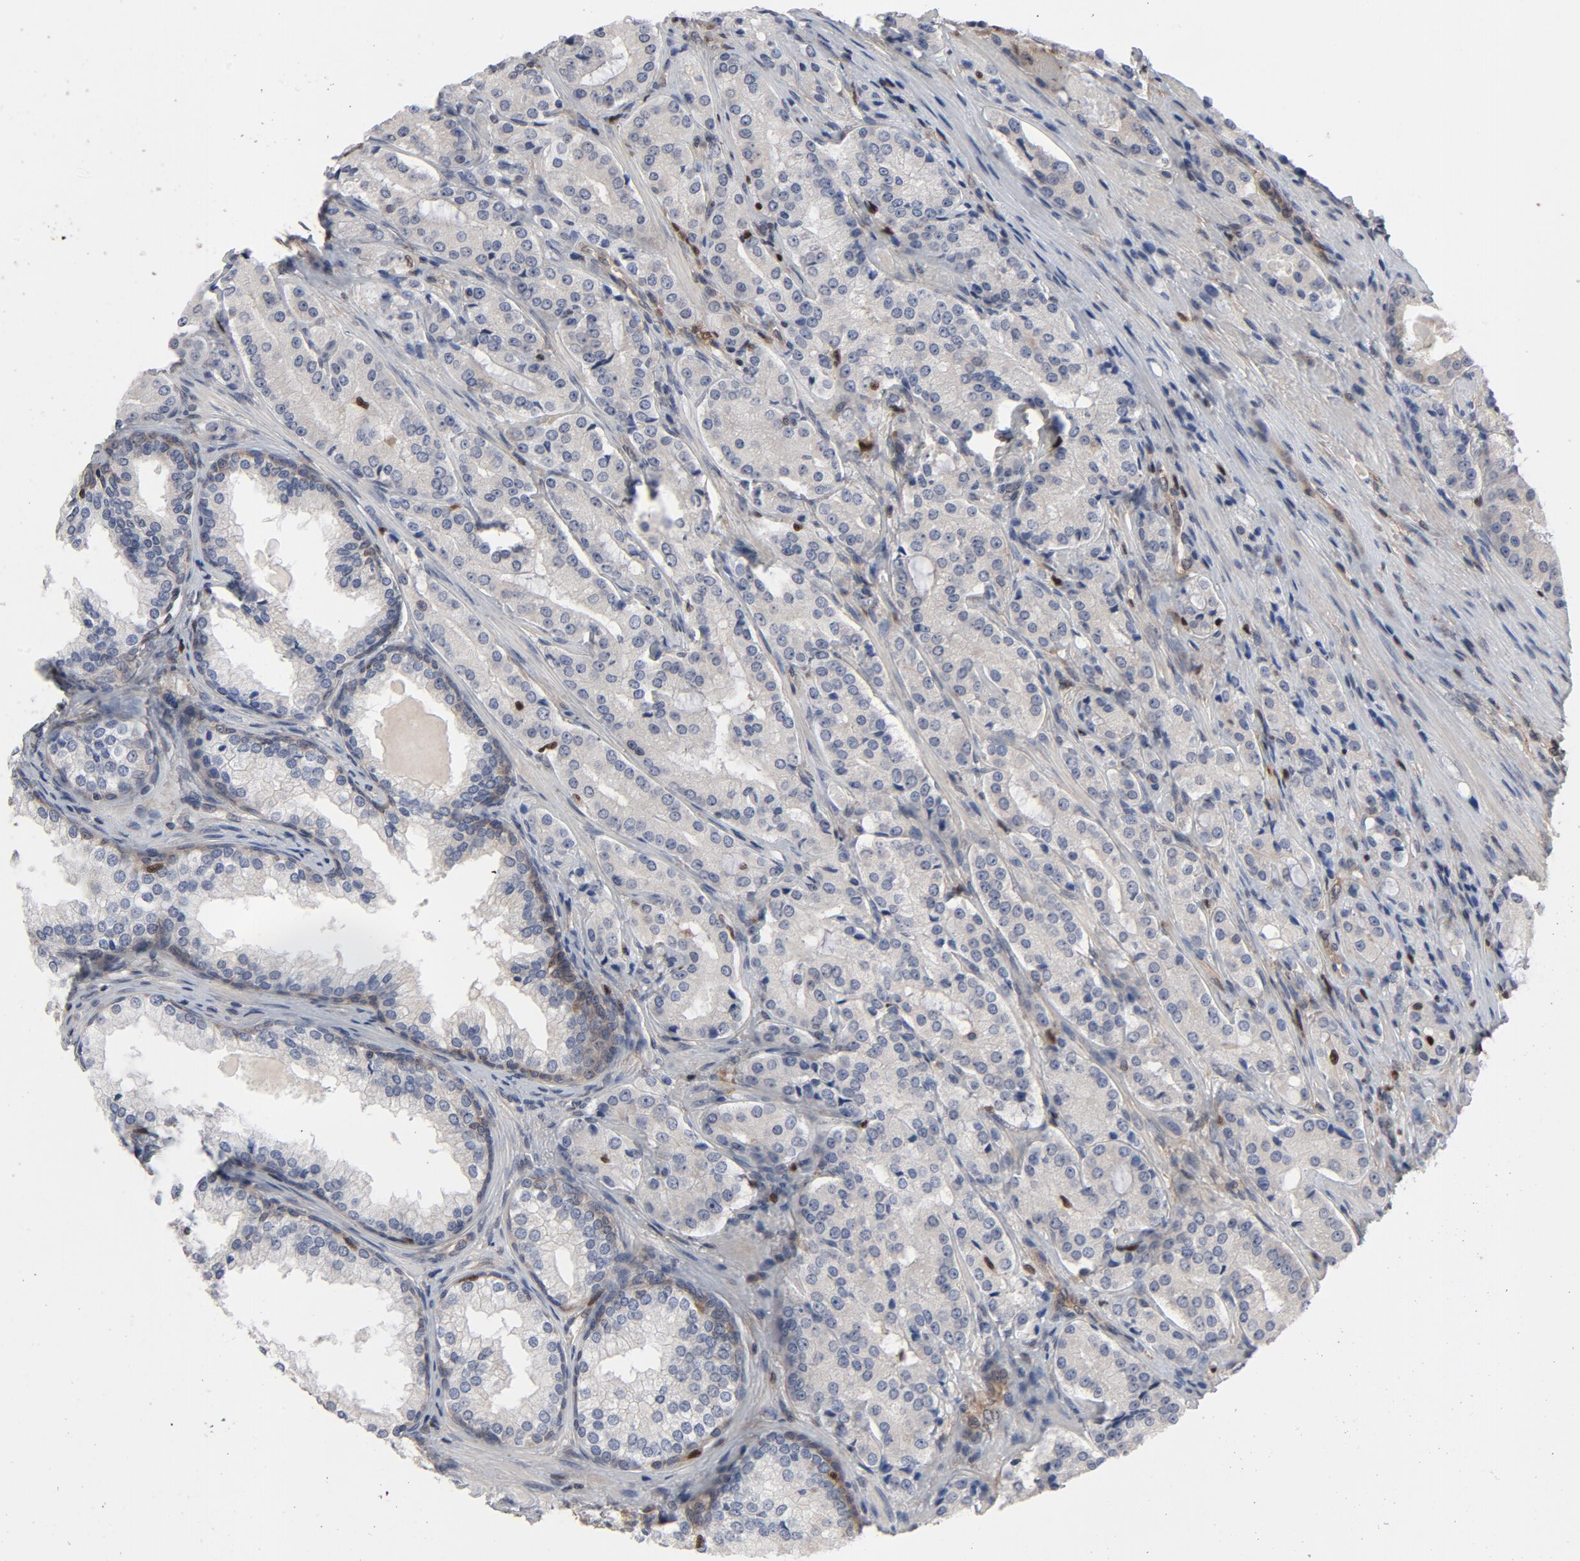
{"staining": {"intensity": "negative", "quantity": "none", "location": "none"}, "tissue": "prostate cancer", "cell_type": "Tumor cells", "image_type": "cancer", "snomed": [{"axis": "morphology", "description": "Adenocarcinoma, High grade"}, {"axis": "topography", "description": "Prostate"}], "caption": "This histopathology image is of prostate adenocarcinoma (high-grade) stained with IHC to label a protein in brown with the nuclei are counter-stained blue. There is no expression in tumor cells.", "gene": "NFKB1", "patient": {"sex": "male", "age": 72}}